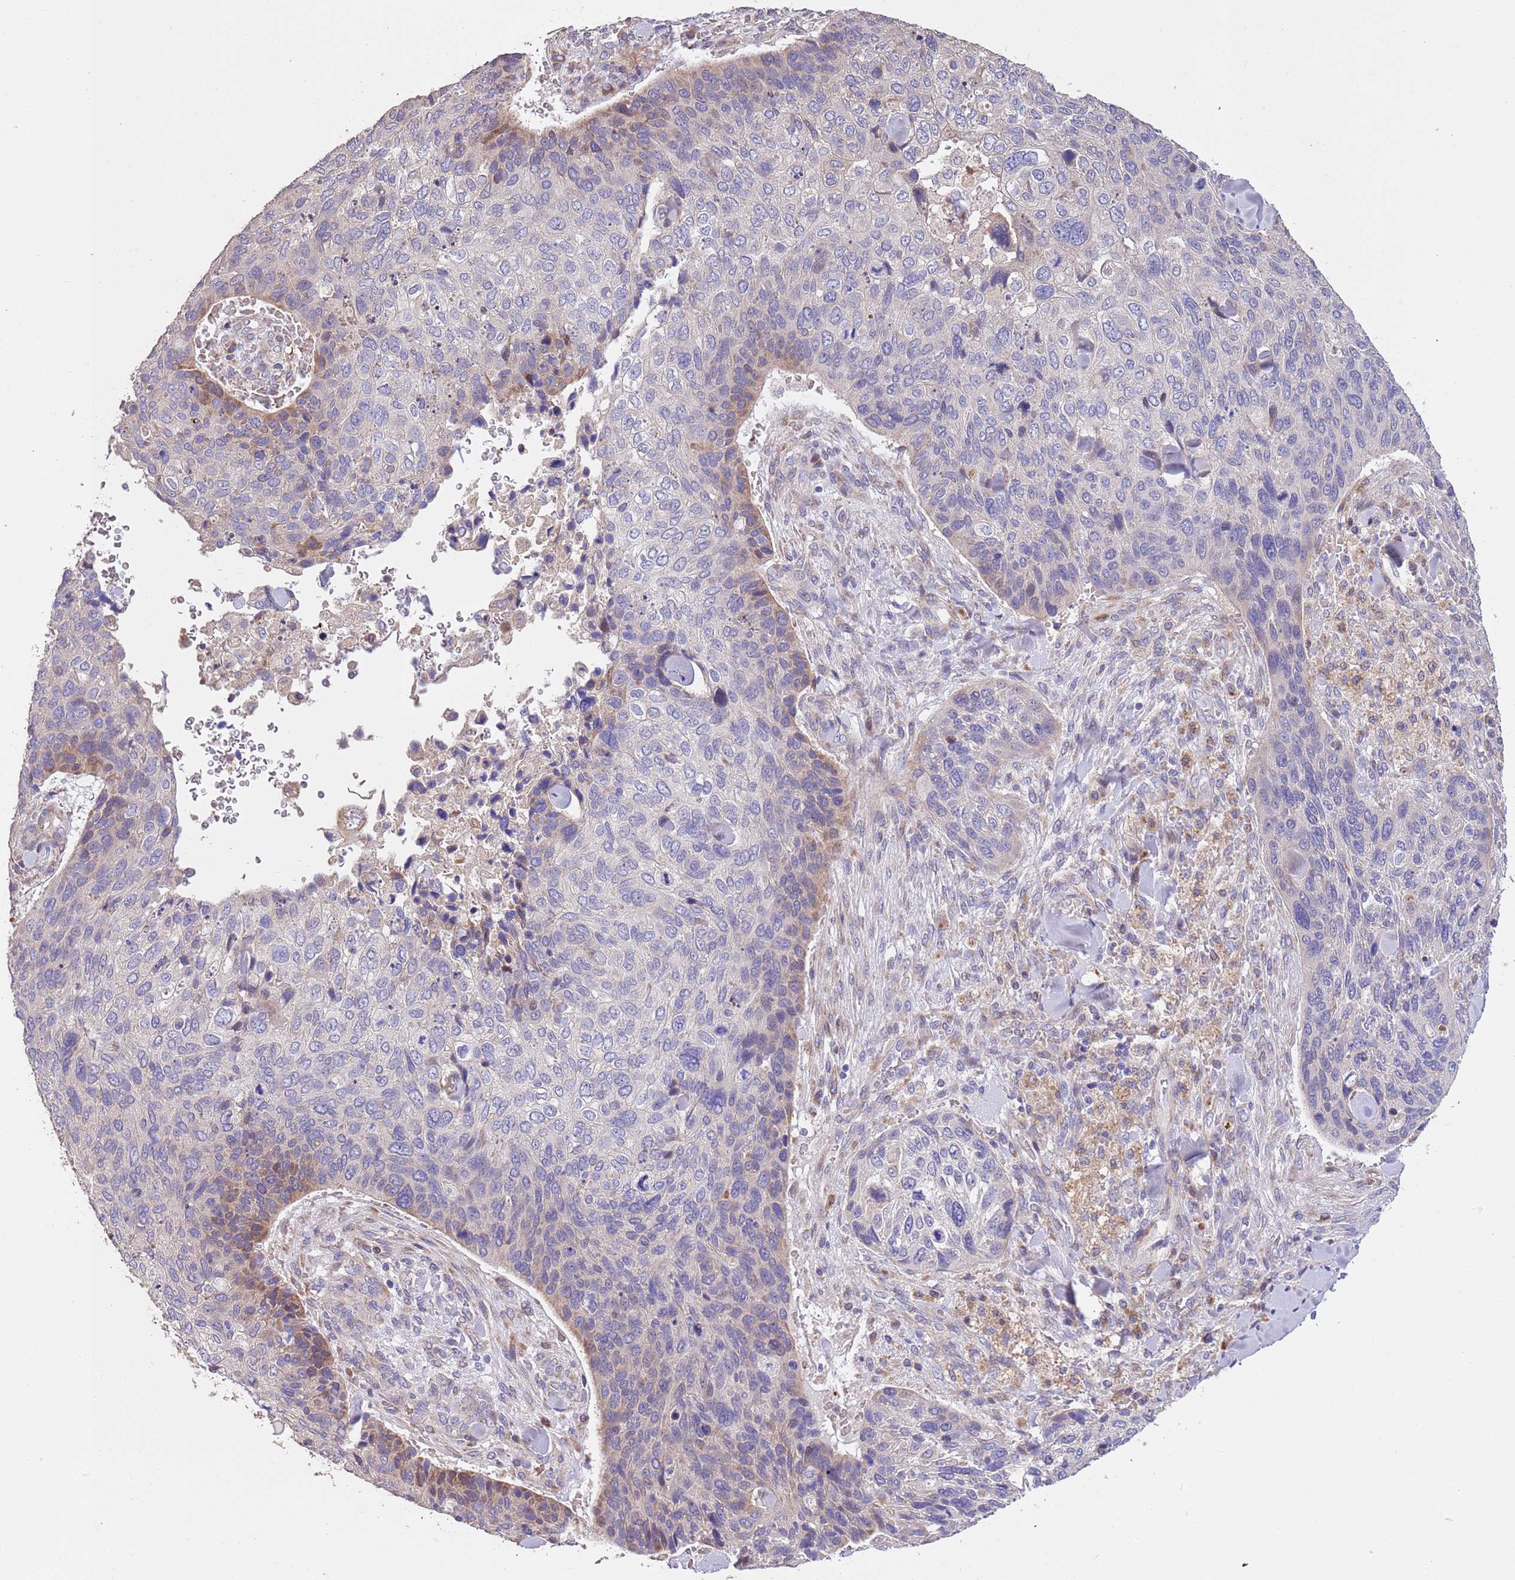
{"staining": {"intensity": "moderate", "quantity": "<25%", "location": "cytoplasmic/membranous"}, "tissue": "skin cancer", "cell_type": "Tumor cells", "image_type": "cancer", "snomed": [{"axis": "morphology", "description": "Basal cell carcinoma"}, {"axis": "topography", "description": "Skin"}], "caption": "Immunohistochemical staining of human skin basal cell carcinoma displays moderate cytoplasmic/membranous protein positivity in approximately <25% of tumor cells.", "gene": "PIGA", "patient": {"sex": "female", "age": 74}}